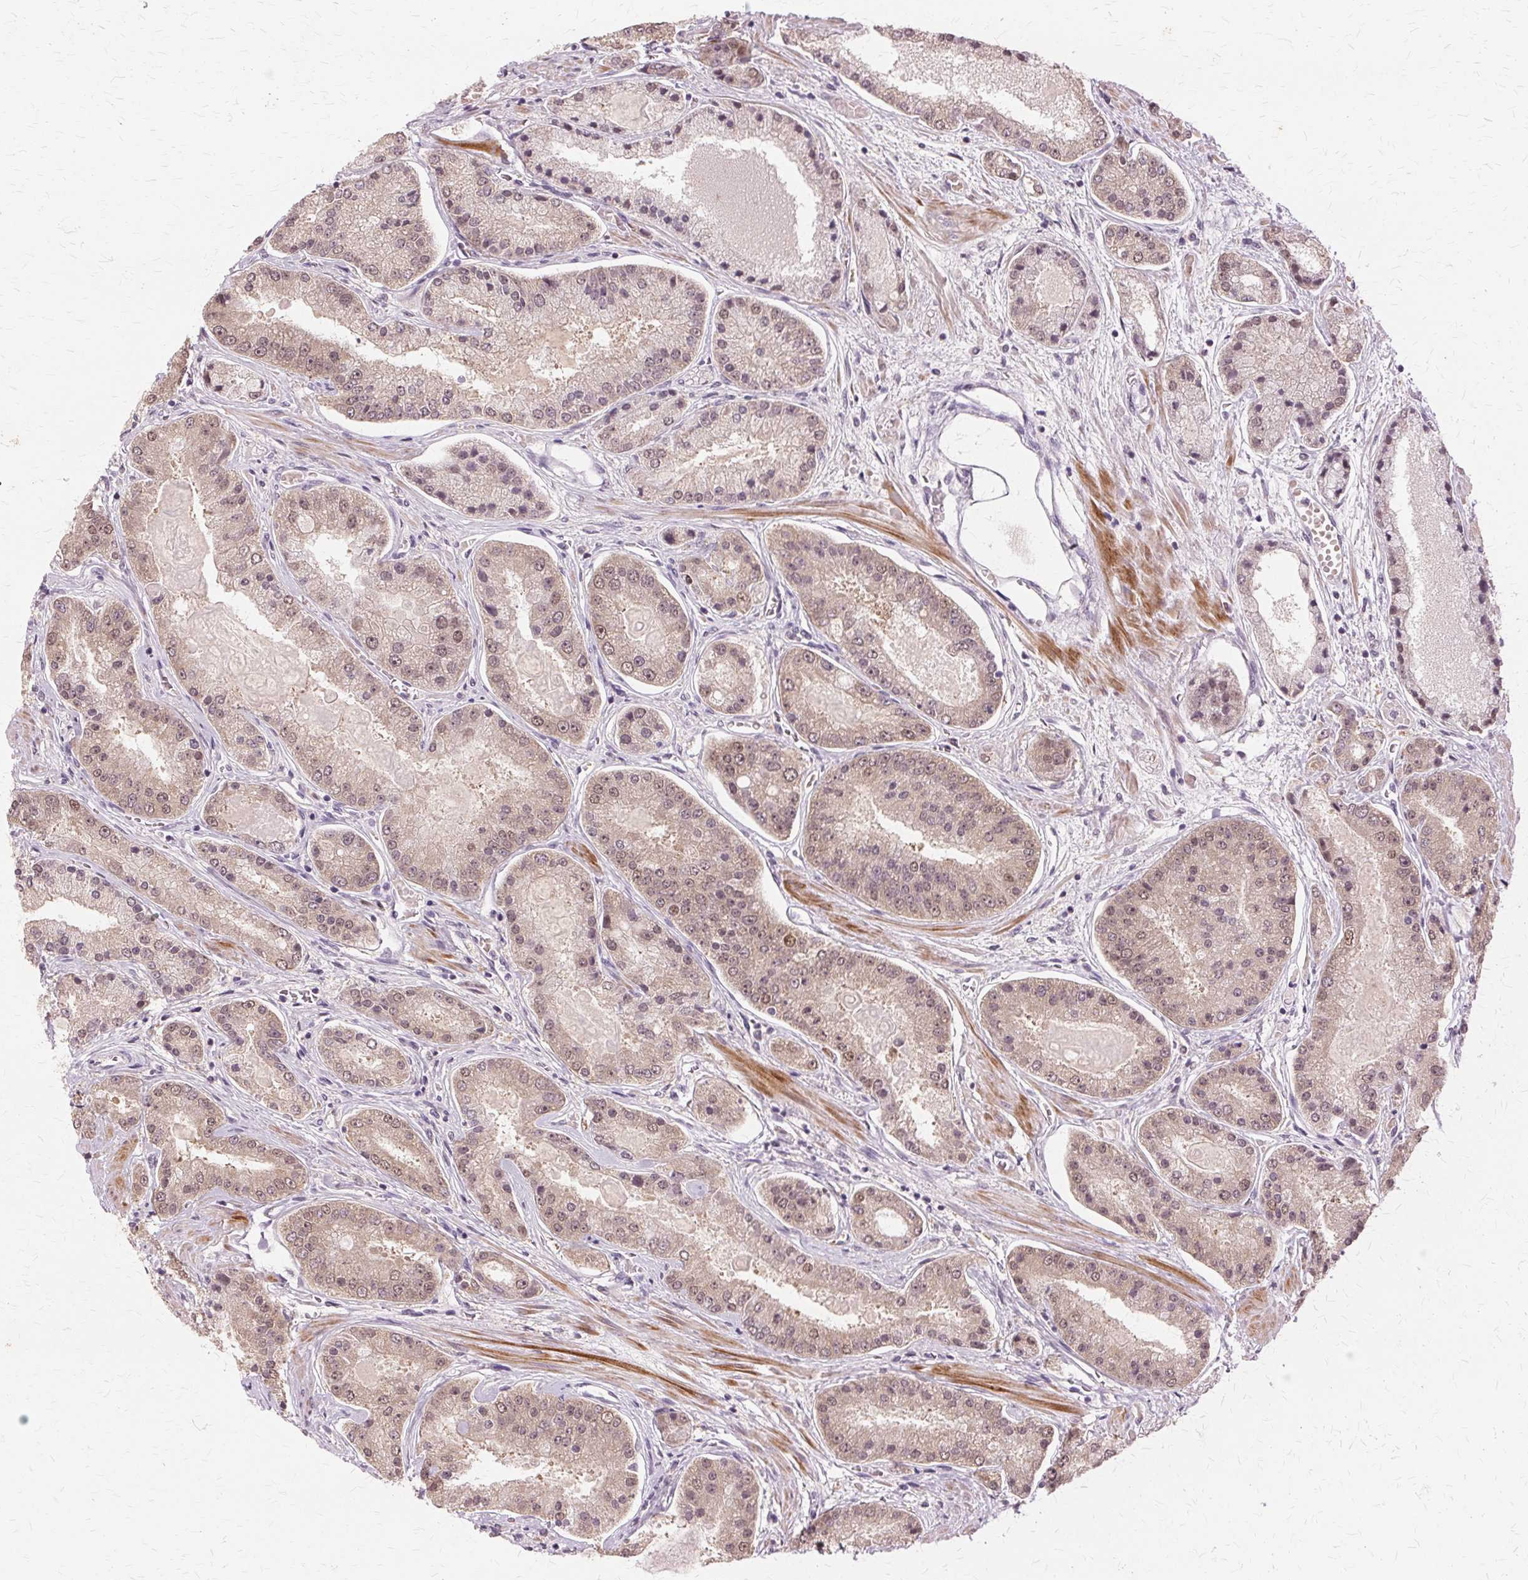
{"staining": {"intensity": "weak", "quantity": ">75%", "location": "nuclear"}, "tissue": "prostate cancer", "cell_type": "Tumor cells", "image_type": "cancer", "snomed": [{"axis": "morphology", "description": "Adenocarcinoma, High grade"}, {"axis": "topography", "description": "Prostate"}], "caption": "Prostate high-grade adenocarcinoma stained with a protein marker demonstrates weak staining in tumor cells.", "gene": "PRMT5", "patient": {"sex": "male", "age": 67}}